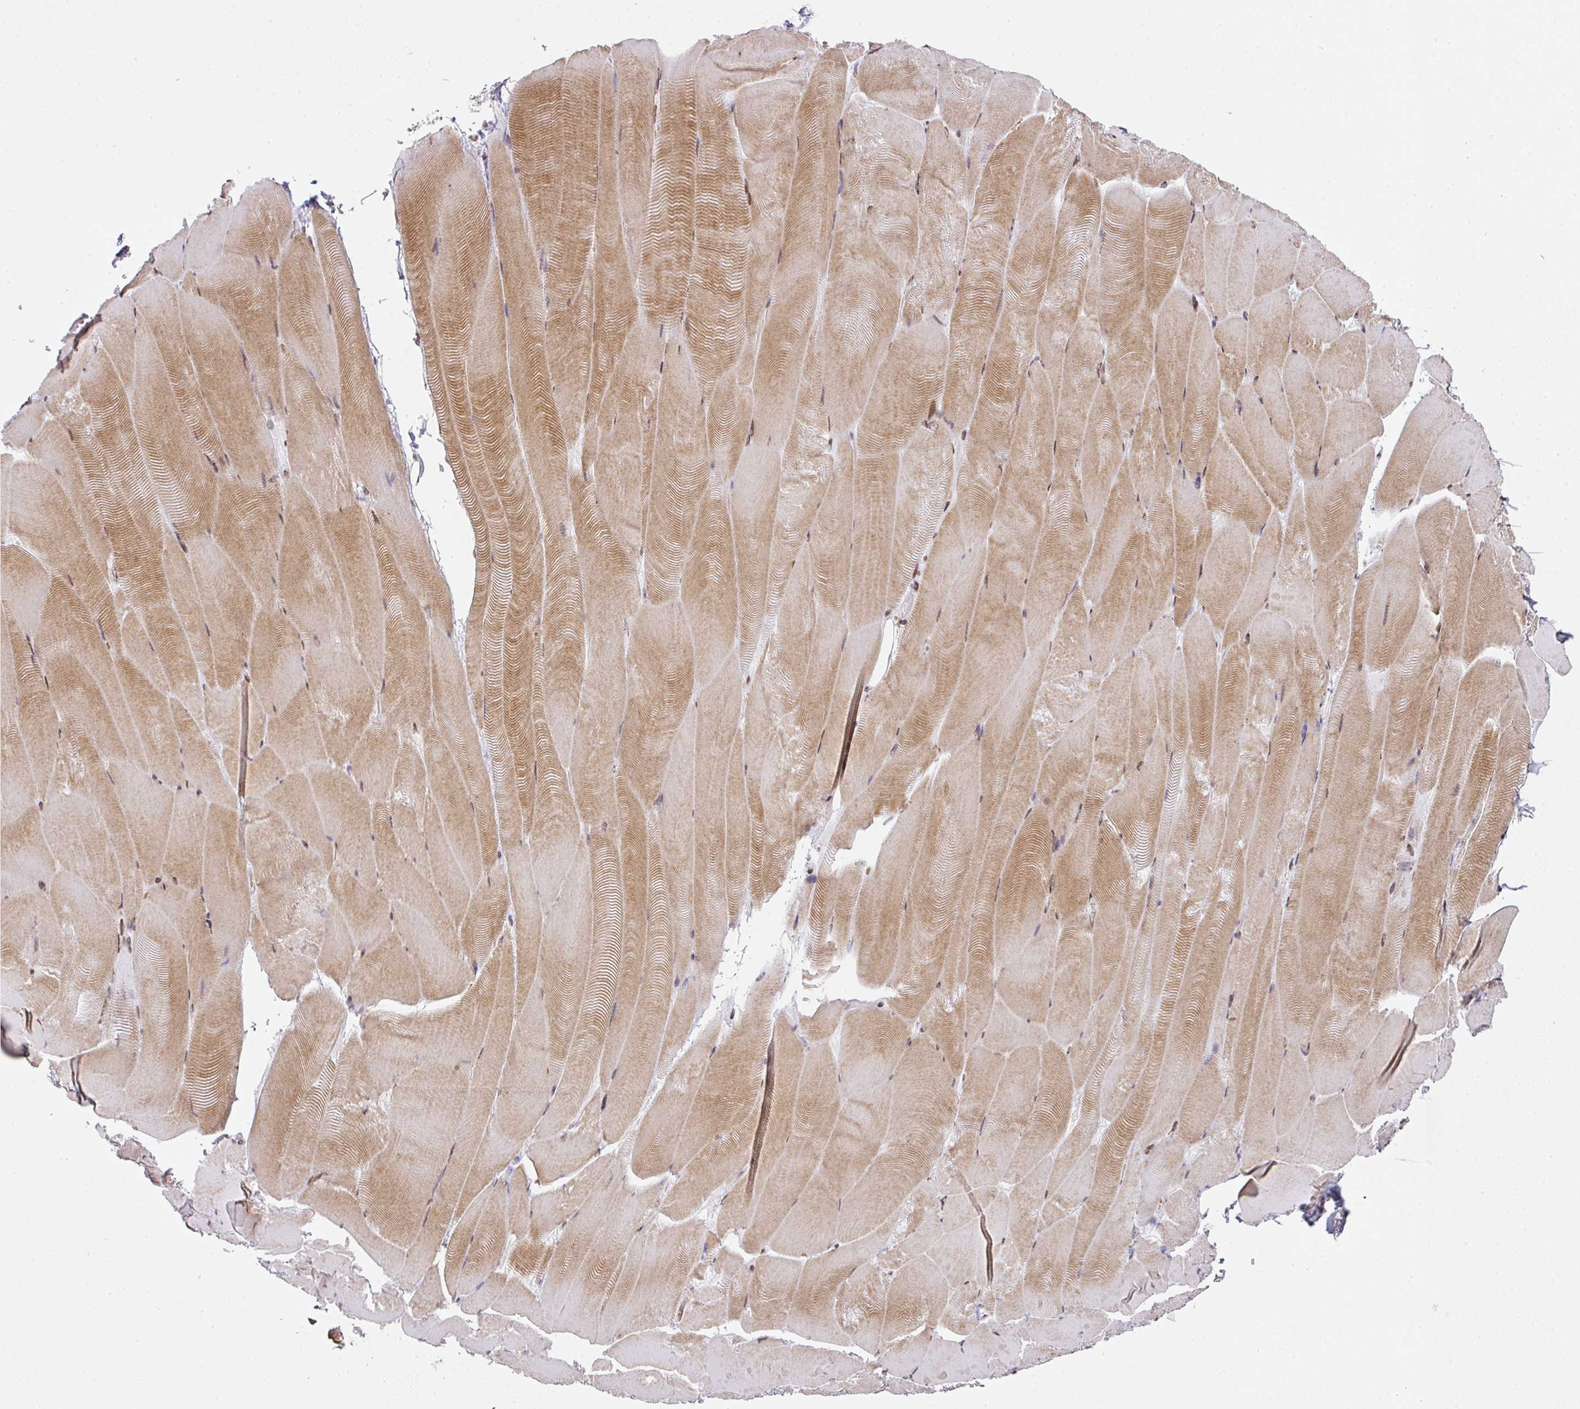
{"staining": {"intensity": "moderate", "quantity": "25%-75%", "location": "cytoplasmic/membranous,nuclear"}, "tissue": "skeletal muscle", "cell_type": "Myocytes", "image_type": "normal", "snomed": [{"axis": "morphology", "description": "Normal tissue, NOS"}, {"axis": "topography", "description": "Skeletal muscle"}], "caption": "Skeletal muscle stained with IHC displays moderate cytoplasmic/membranous,nuclear positivity in approximately 25%-75% of myocytes.", "gene": "PLK1", "patient": {"sex": "female", "age": 64}}